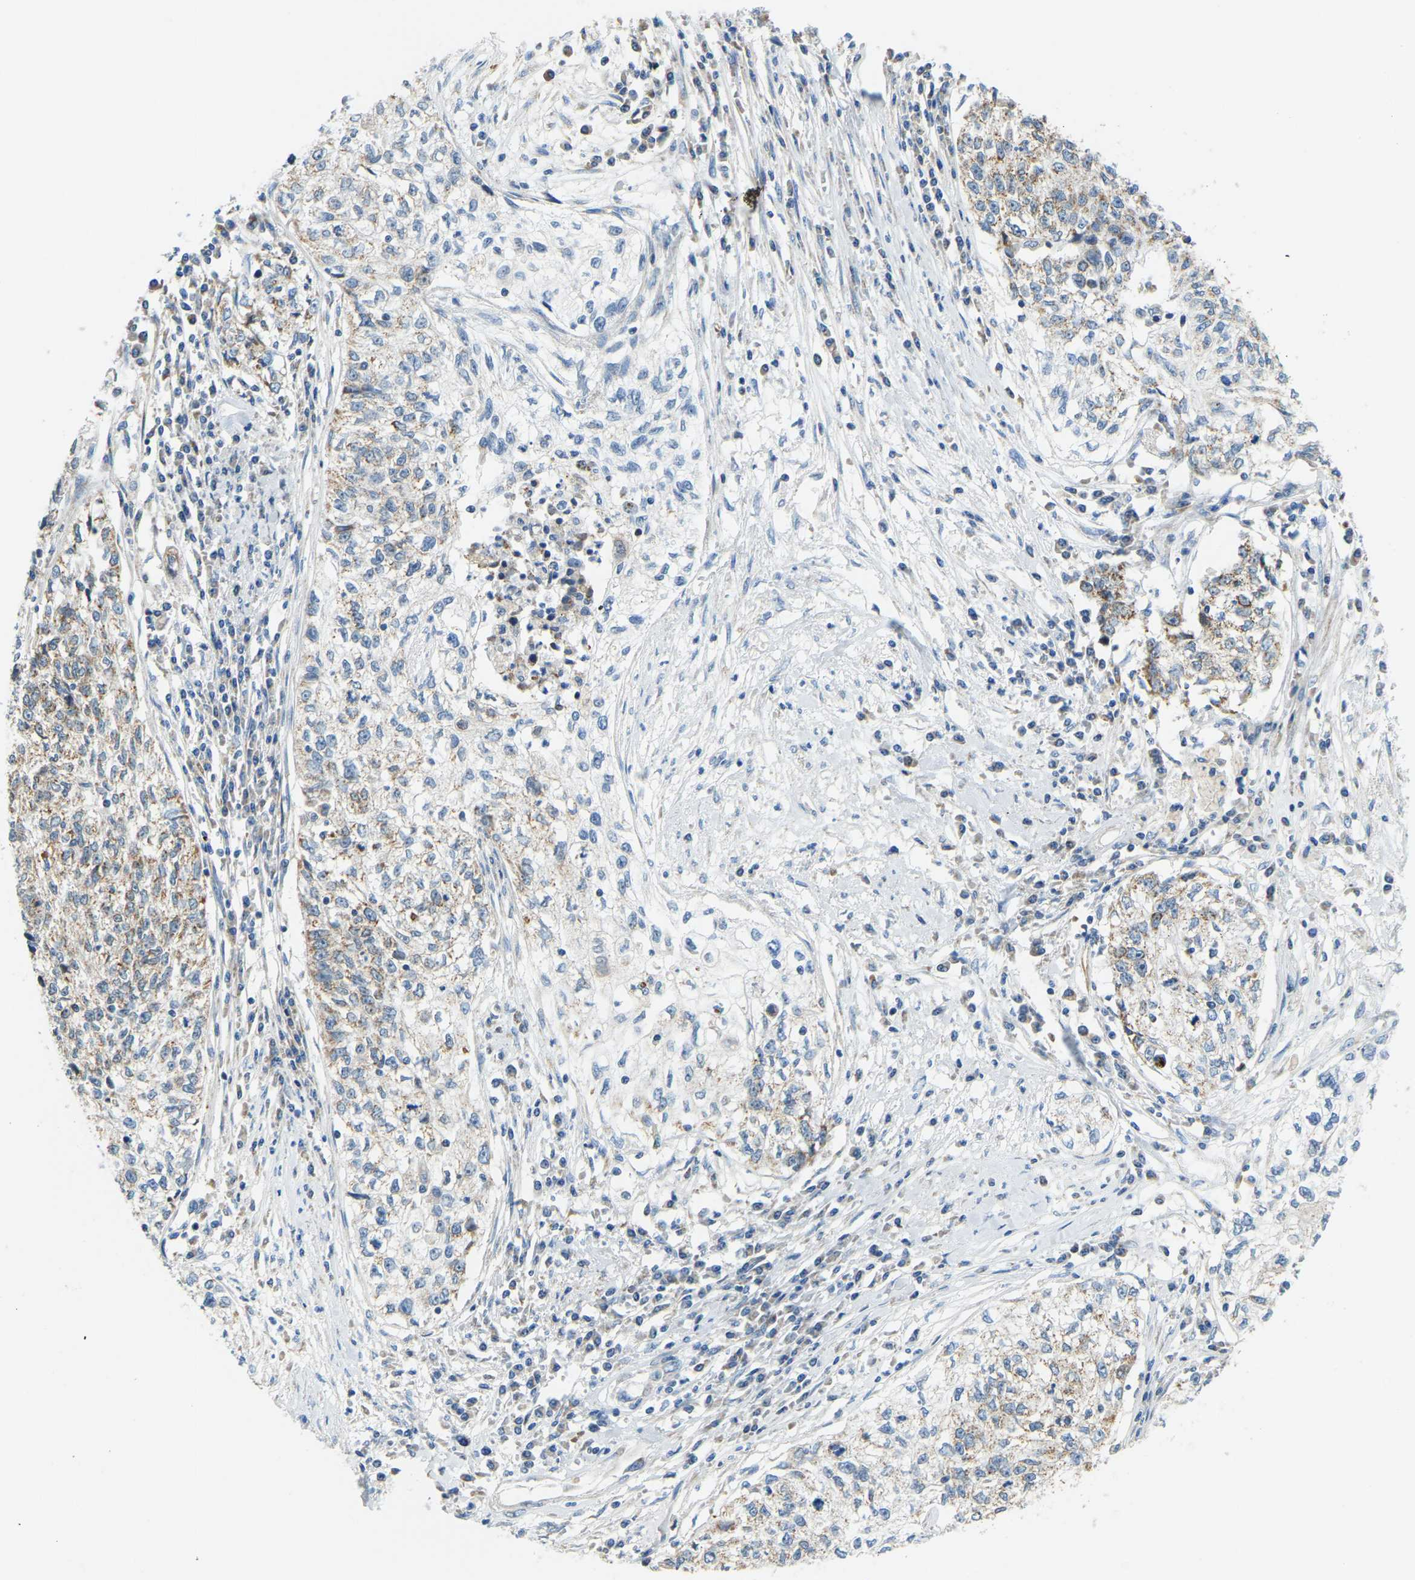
{"staining": {"intensity": "weak", "quantity": "25%-75%", "location": "cytoplasmic/membranous"}, "tissue": "cervical cancer", "cell_type": "Tumor cells", "image_type": "cancer", "snomed": [{"axis": "morphology", "description": "Squamous cell carcinoma, NOS"}, {"axis": "topography", "description": "Cervix"}], "caption": "This is an image of IHC staining of squamous cell carcinoma (cervical), which shows weak positivity in the cytoplasmic/membranous of tumor cells.", "gene": "GDA", "patient": {"sex": "female", "age": 57}}